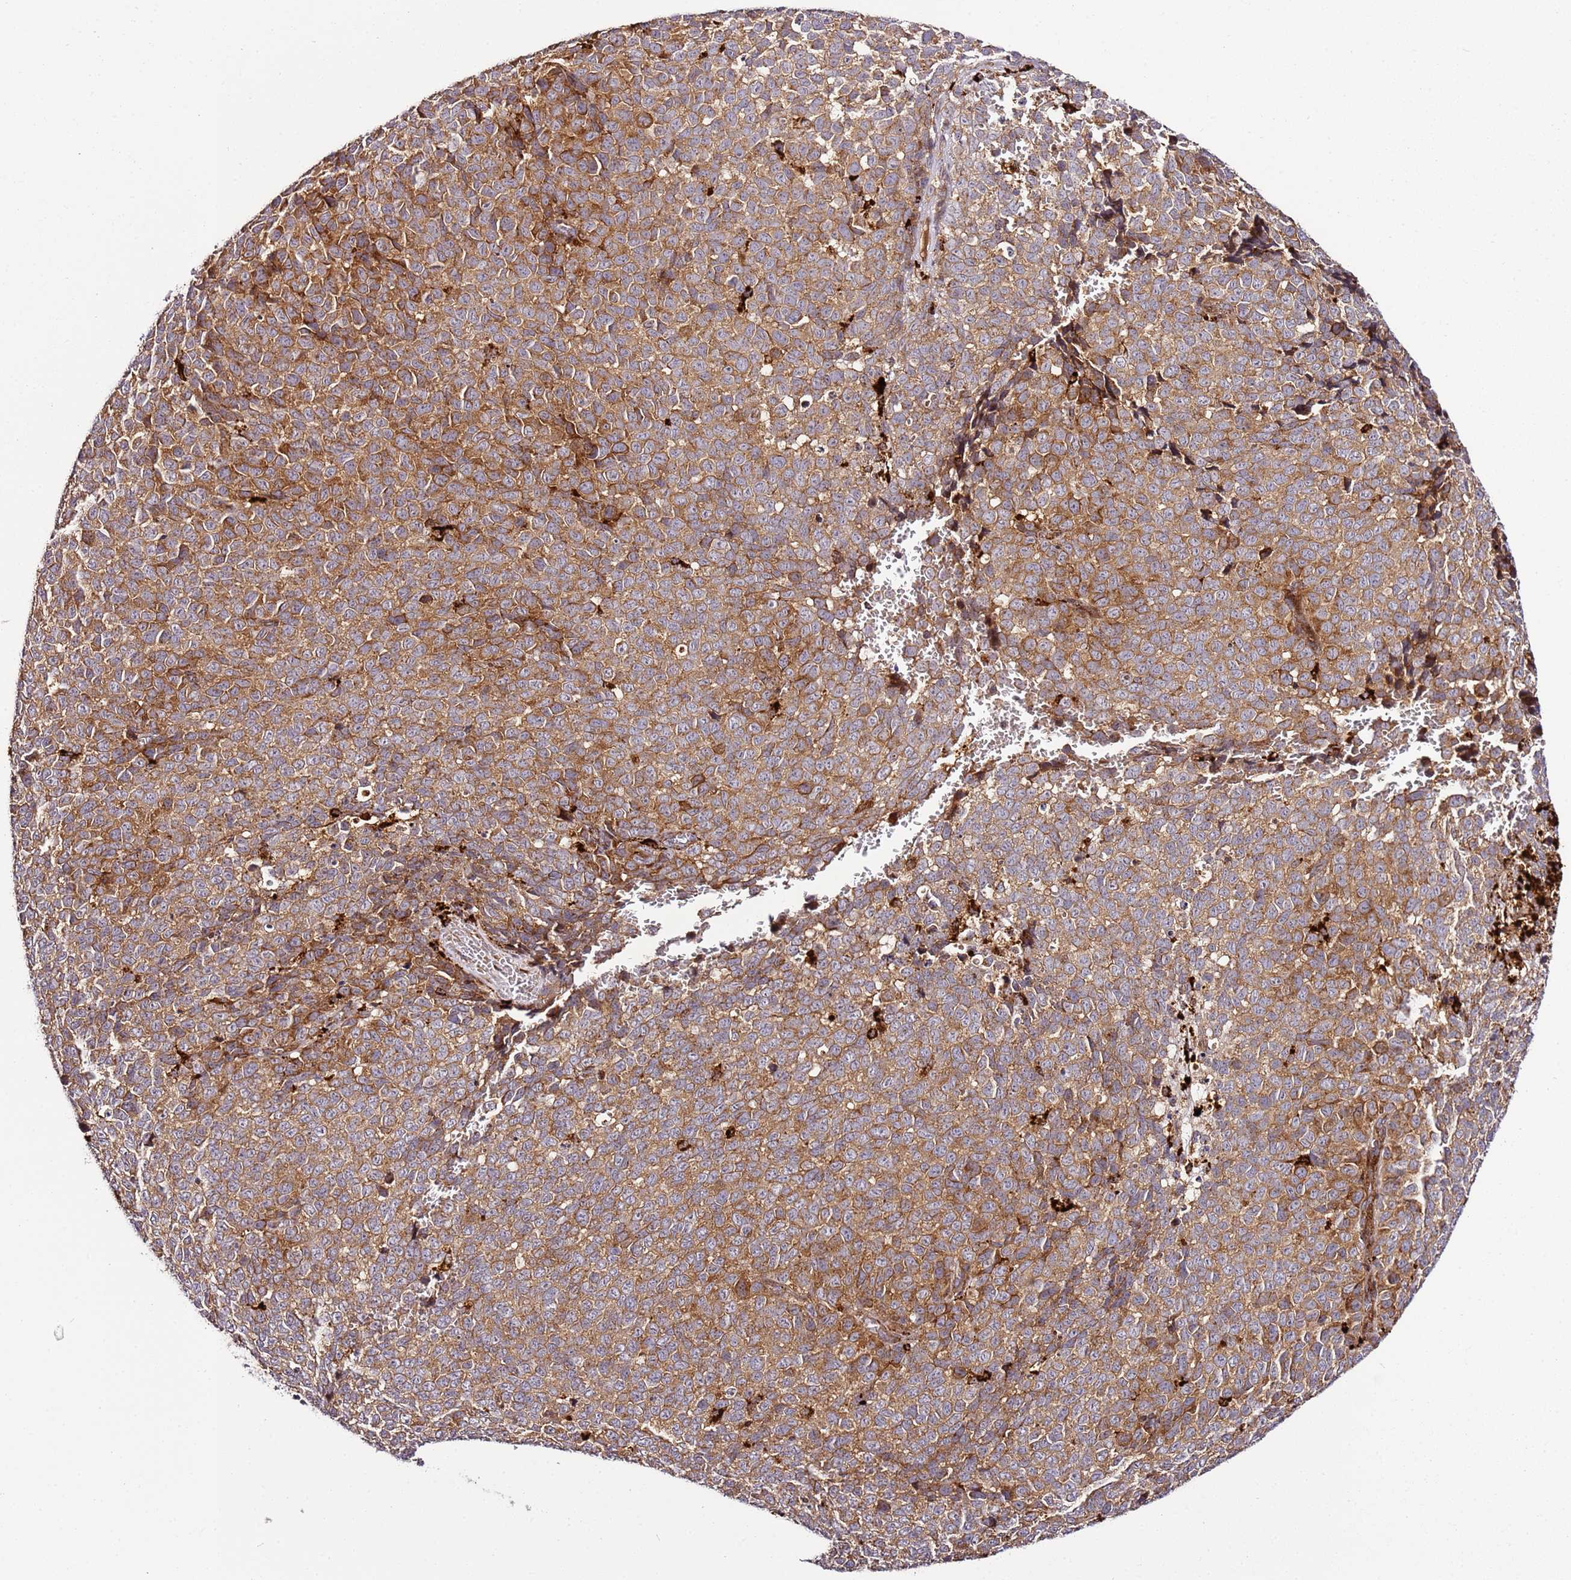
{"staining": {"intensity": "moderate", "quantity": ">75%", "location": "cytoplasmic/membranous"}, "tissue": "melanoma", "cell_type": "Tumor cells", "image_type": "cancer", "snomed": [{"axis": "morphology", "description": "Malignant melanoma, NOS"}, {"axis": "topography", "description": "Nose, NOS"}], "caption": "Melanoma stained with a protein marker exhibits moderate staining in tumor cells.", "gene": "PVRIG", "patient": {"sex": "female", "age": 48}}